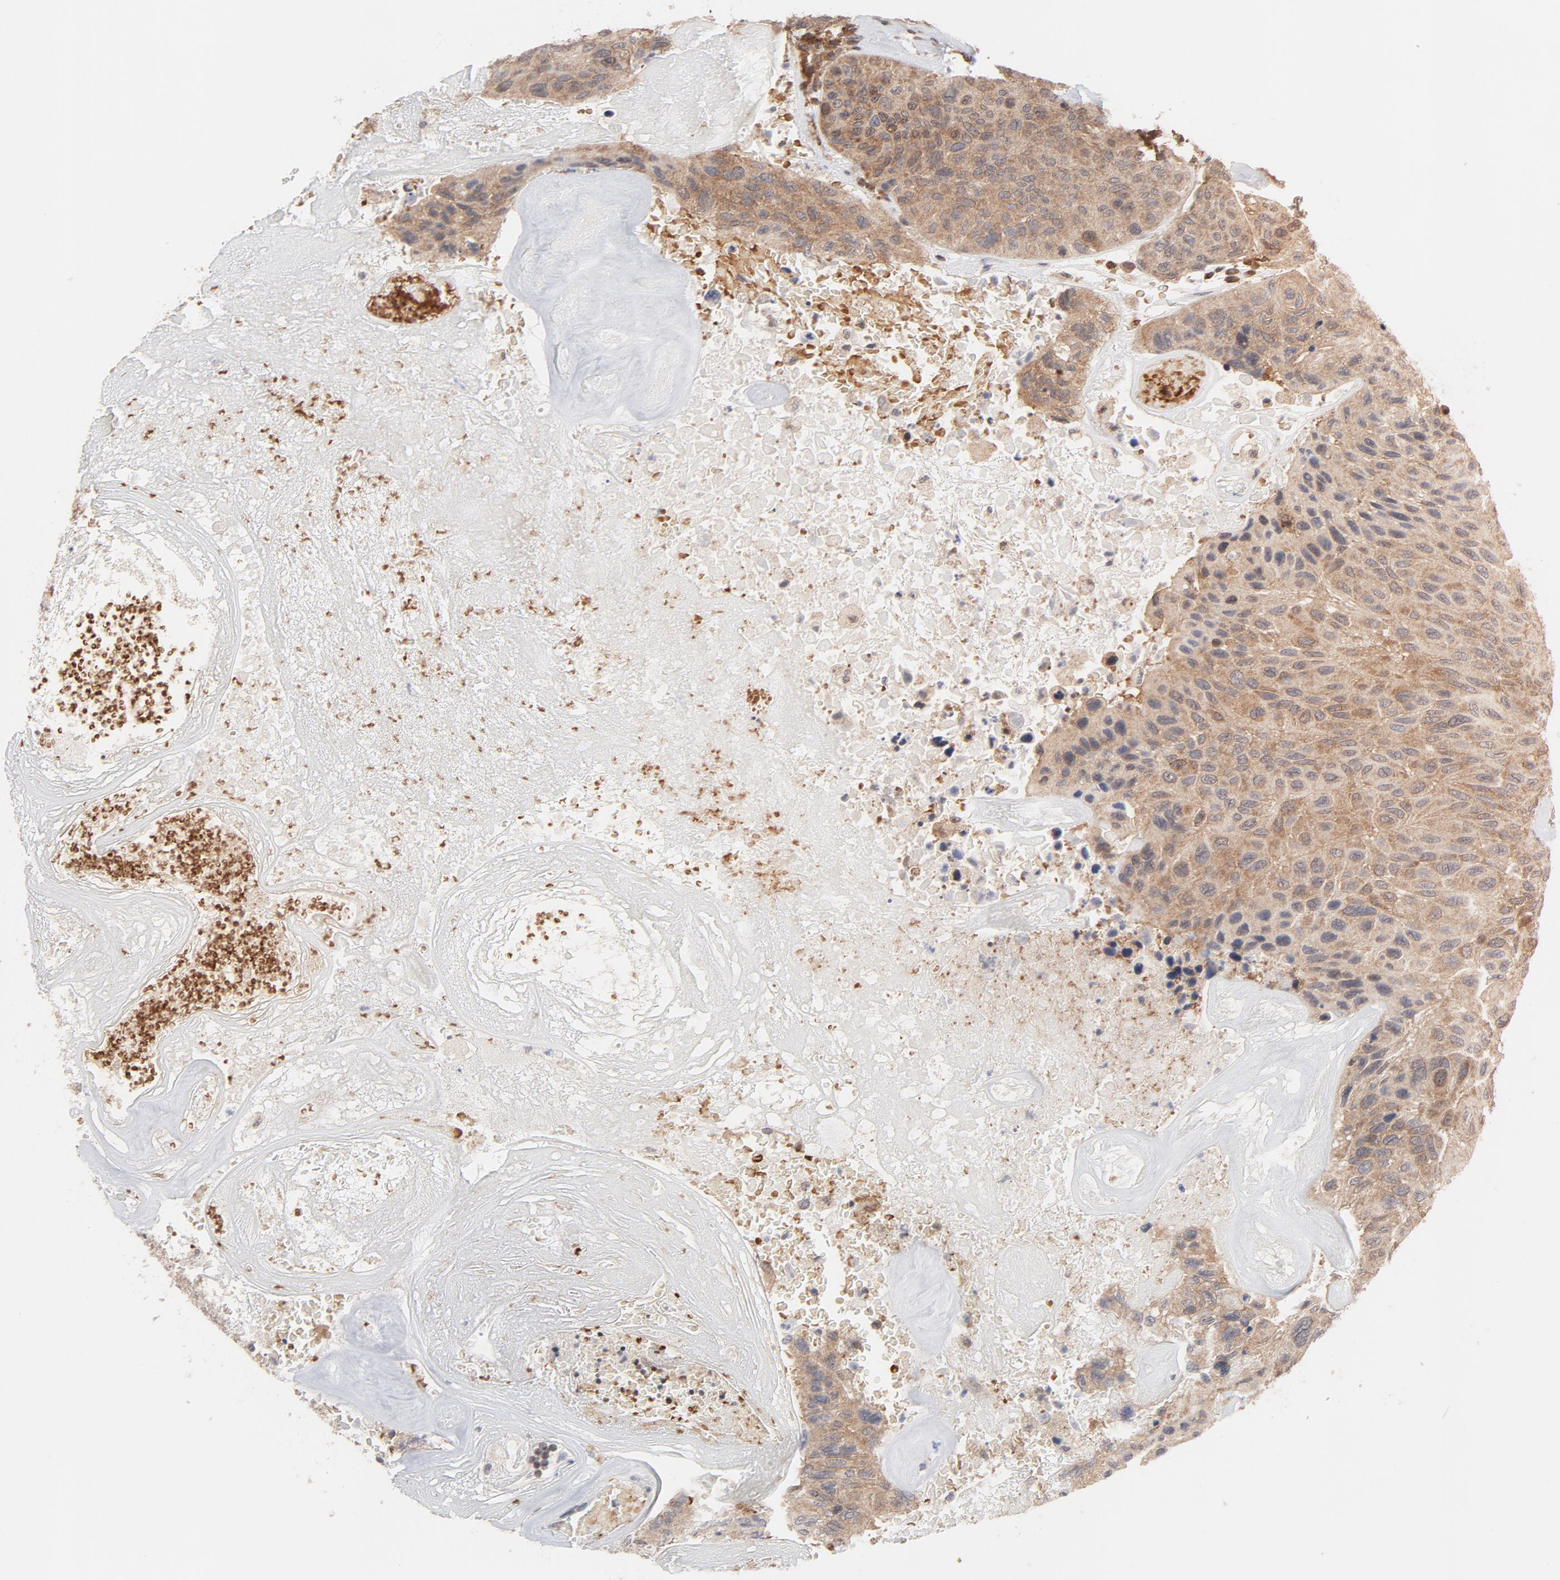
{"staining": {"intensity": "weak", "quantity": ">75%", "location": "cytoplasmic/membranous"}, "tissue": "urothelial cancer", "cell_type": "Tumor cells", "image_type": "cancer", "snomed": [{"axis": "morphology", "description": "Urothelial carcinoma, High grade"}, {"axis": "topography", "description": "Urinary bladder"}], "caption": "Immunohistochemical staining of urothelial cancer reveals weak cytoplasmic/membranous protein staining in approximately >75% of tumor cells. (IHC, brightfield microscopy, high magnification).", "gene": "PRDX1", "patient": {"sex": "male", "age": 66}}